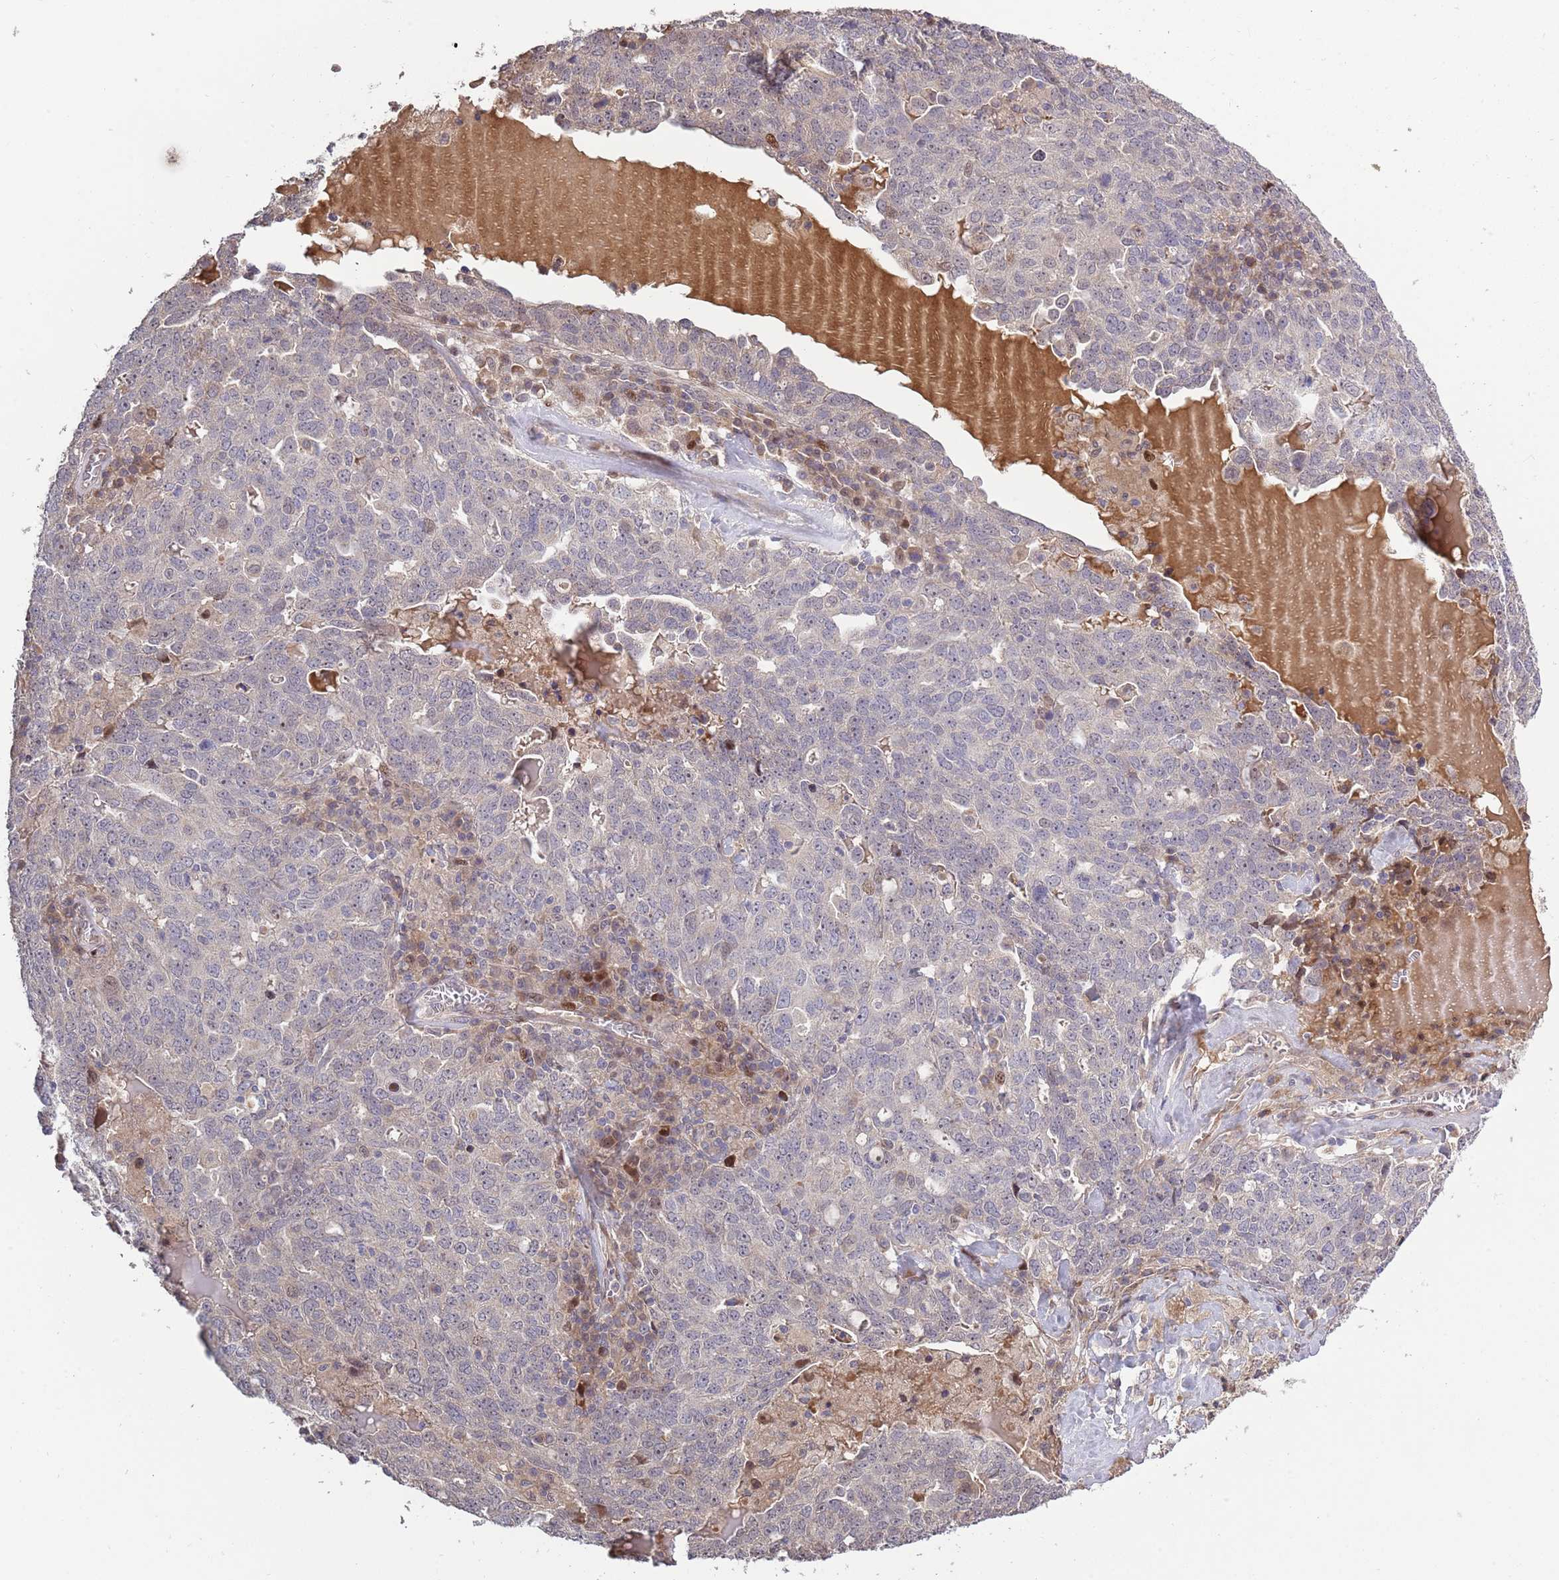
{"staining": {"intensity": "negative", "quantity": "none", "location": "none"}, "tissue": "ovarian cancer", "cell_type": "Tumor cells", "image_type": "cancer", "snomed": [{"axis": "morphology", "description": "Carcinoma, endometroid"}, {"axis": "topography", "description": "Ovary"}], "caption": "Histopathology image shows no protein expression in tumor cells of ovarian endometroid carcinoma tissue.", "gene": "SYNDIG1L", "patient": {"sex": "female", "age": 62}}